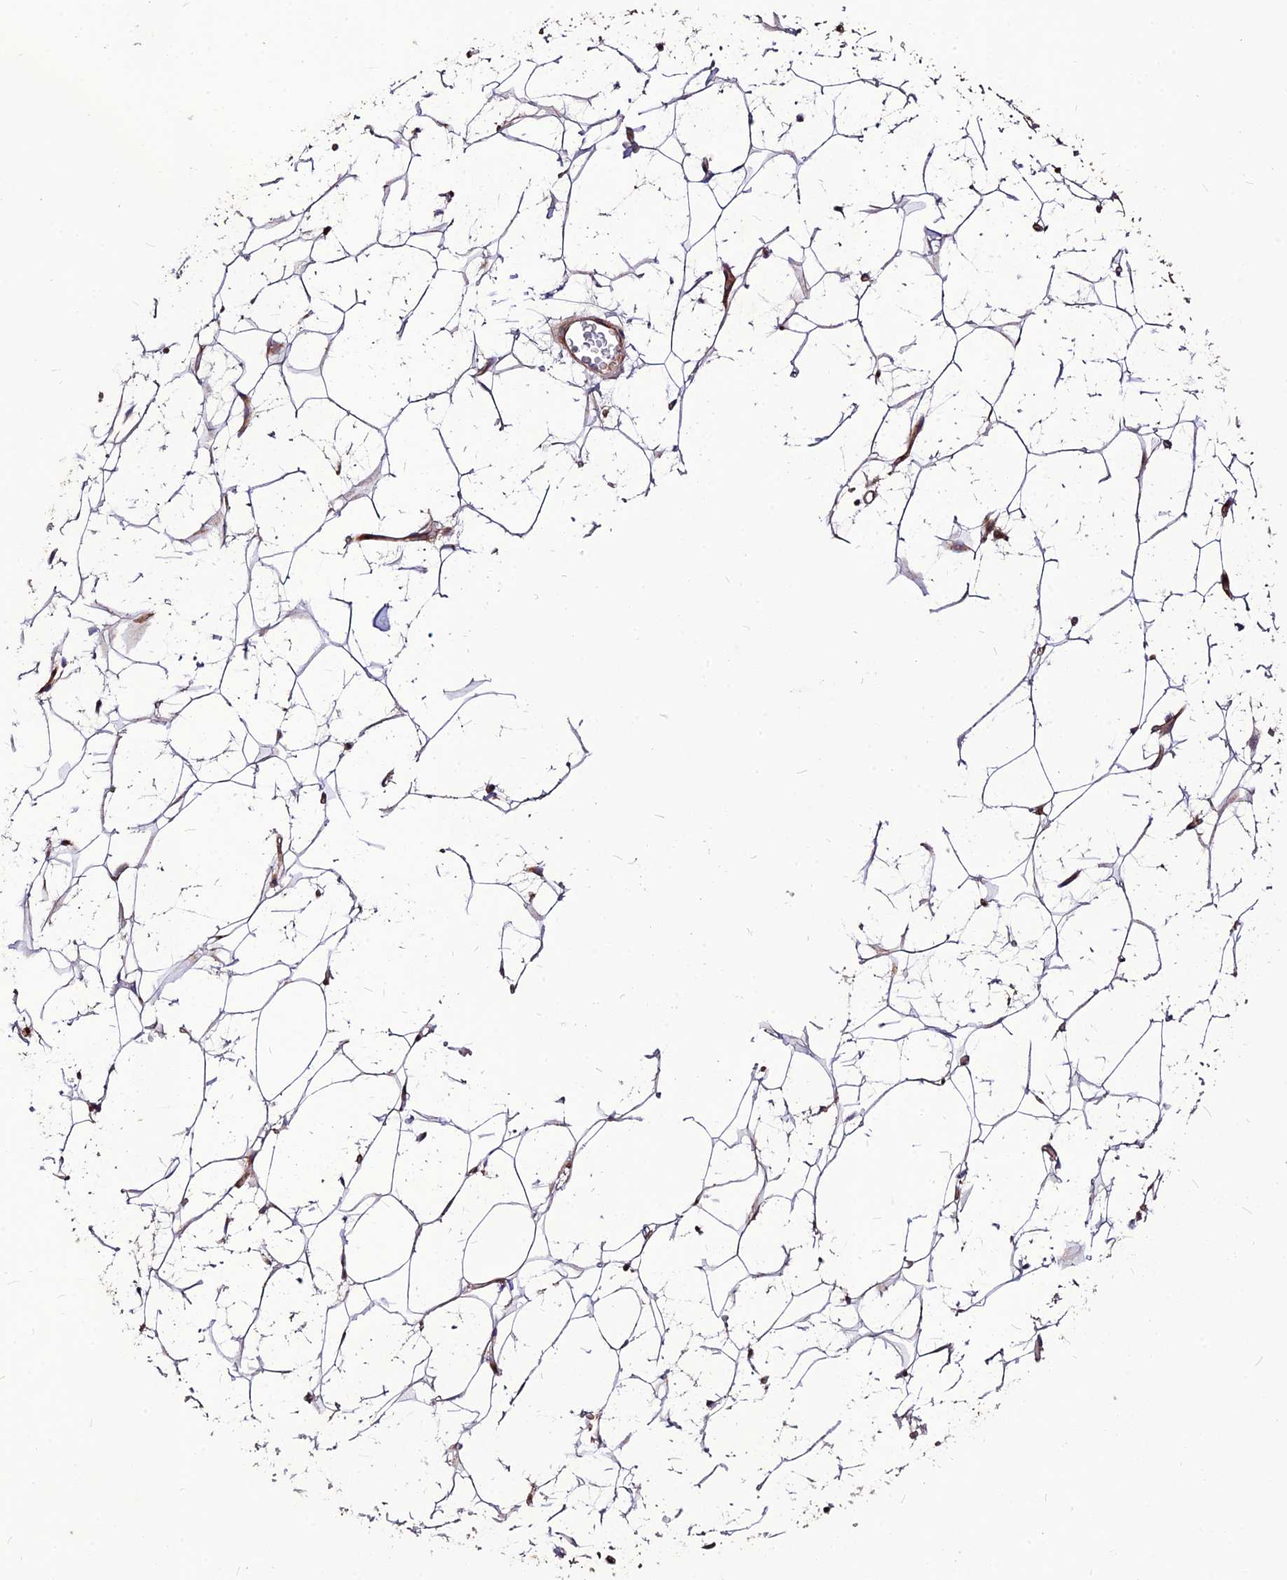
{"staining": {"intensity": "negative", "quantity": "none", "location": "none"}, "tissue": "adipose tissue", "cell_type": "Adipocytes", "image_type": "normal", "snomed": [{"axis": "morphology", "description": "Normal tissue, NOS"}, {"axis": "topography", "description": "Breast"}], "caption": "The micrograph demonstrates no staining of adipocytes in normal adipose tissue.", "gene": "RIMOC1", "patient": {"sex": "female", "age": 26}}